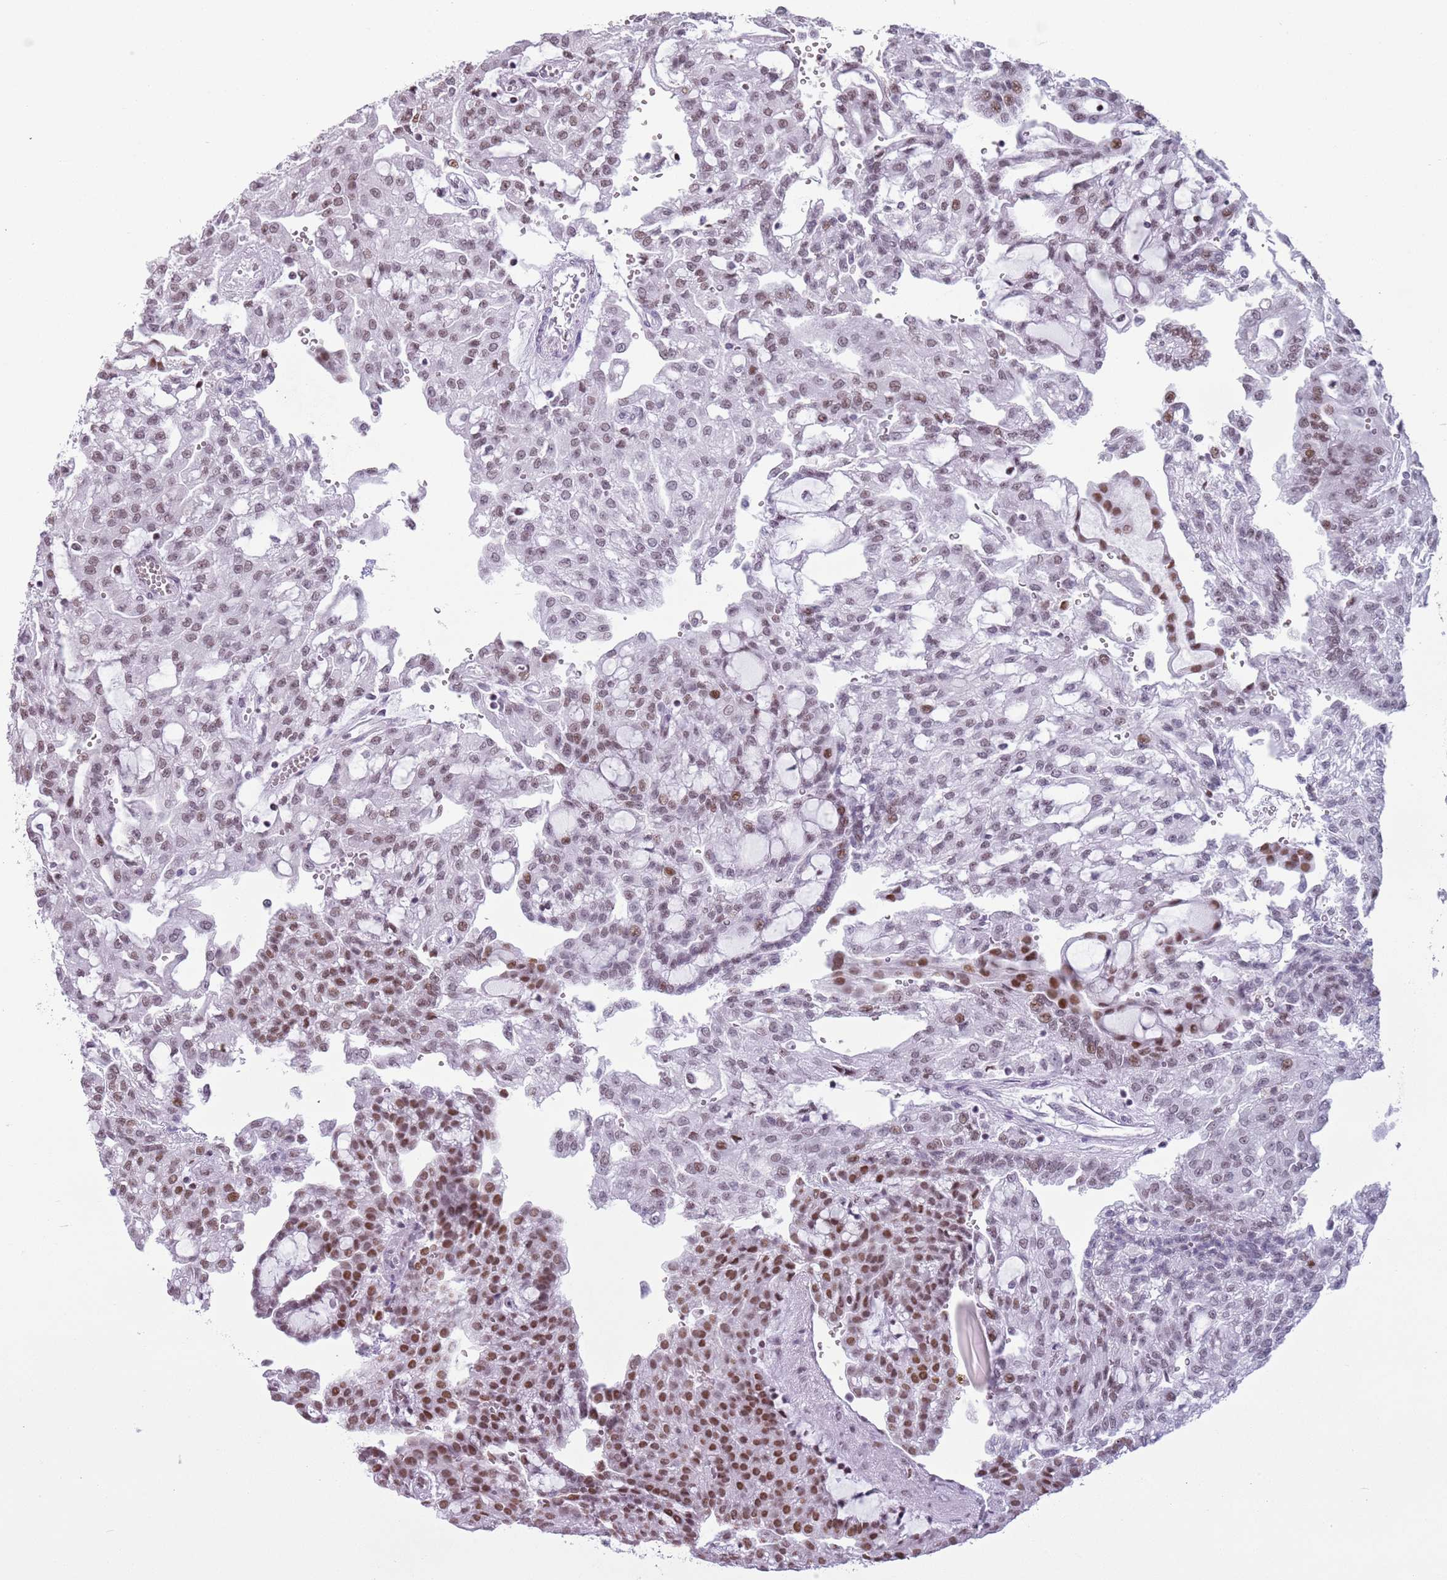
{"staining": {"intensity": "moderate", "quantity": "25%-75%", "location": "nuclear"}, "tissue": "renal cancer", "cell_type": "Tumor cells", "image_type": "cancer", "snomed": [{"axis": "morphology", "description": "Adenocarcinoma, NOS"}, {"axis": "topography", "description": "Kidney"}], "caption": "Protein expression analysis of renal adenocarcinoma exhibits moderate nuclear staining in approximately 25%-75% of tumor cells.", "gene": "FAM104B", "patient": {"sex": "male", "age": 63}}